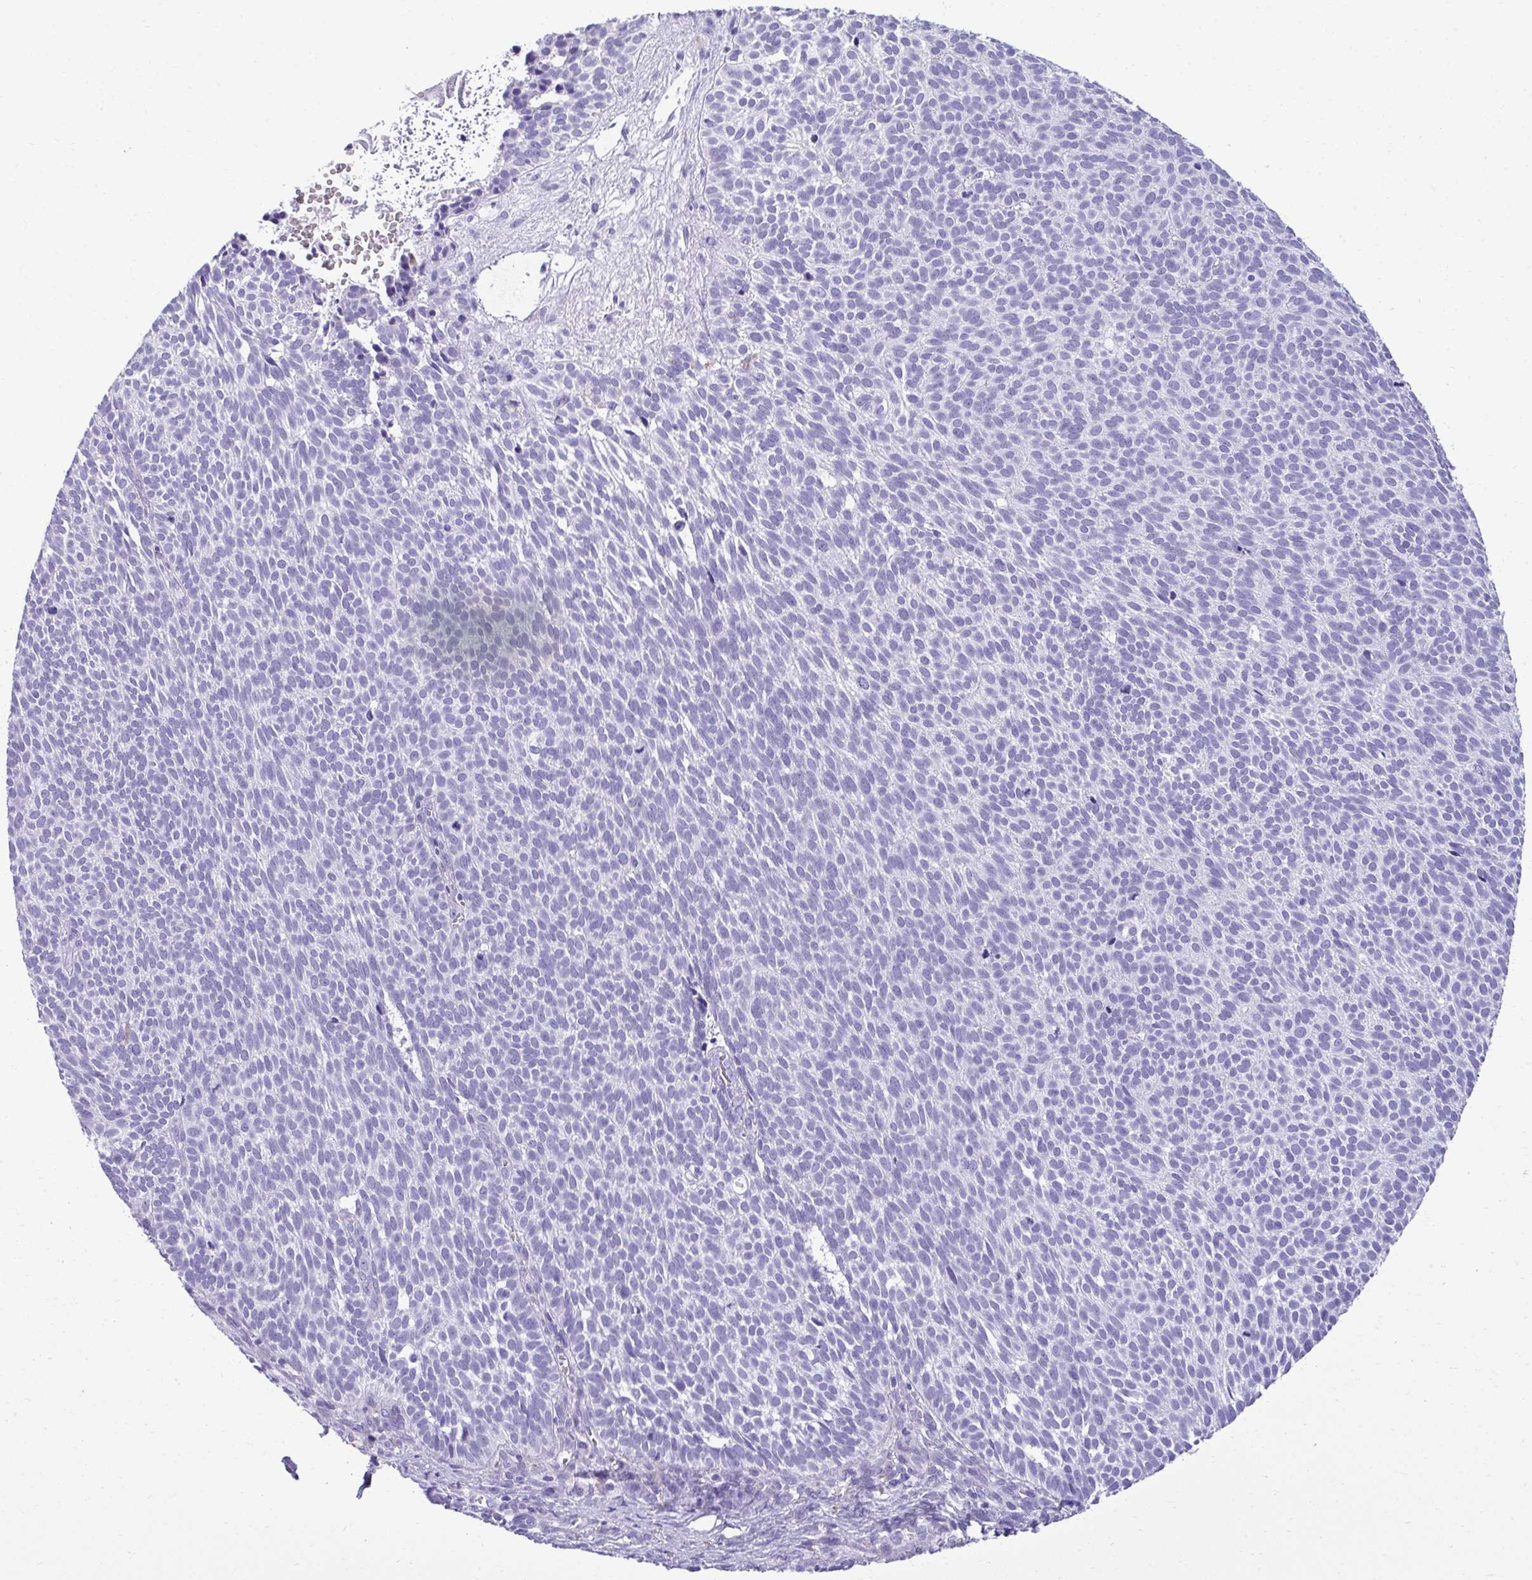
{"staining": {"intensity": "negative", "quantity": "none", "location": "none"}, "tissue": "skin cancer", "cell_type": "Tumor cells", "image_type": "cancer", "snomed": [{"axis": "morphology", "description": "Basal cell carcinoma"}, {"axis": "topography", "description": "Skin"}], "caption": "IHC of basal cell carcinoma (skin) exhibits no staining in tumor cells.", "gene": "AIG1", "patient": {"sex": "male", "age": 63}}